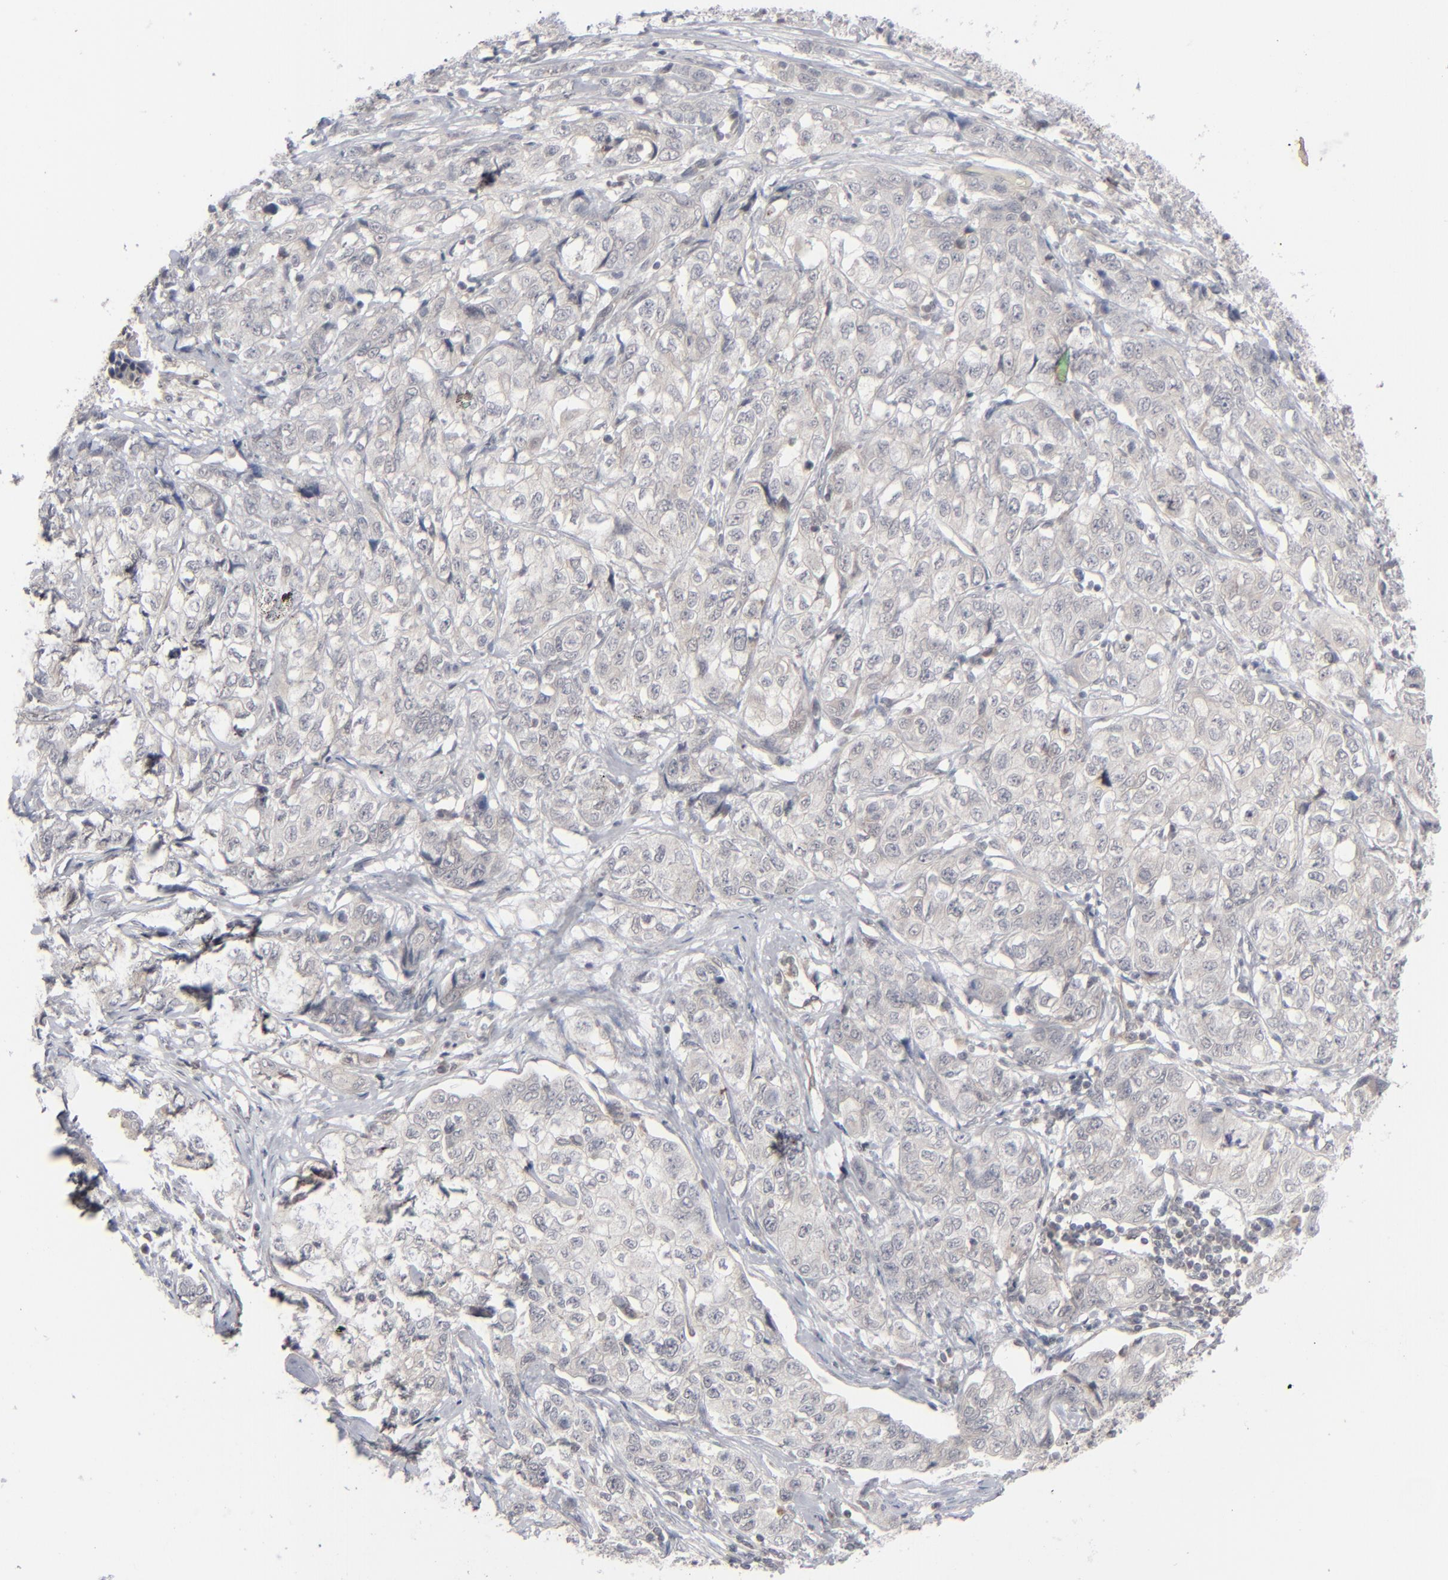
{"staining": {"intensity": "weak", "quantity": "<25%", "location": "cytoplasmic/membranous"}, "tissue": "stomach cancer", "cell_type": "Tumor cells", "image_type": "cancer", "snomed": [{"axis": "morphology", "description": "Adenocarcinoma, NOS"}, {"axis": "topography", "description": "Stomach"}], "caption": "Tumor cells show no significant expression in stomach cancer.", "gene": "POF1B", "patient": {"sex": "male", "age": 48}}